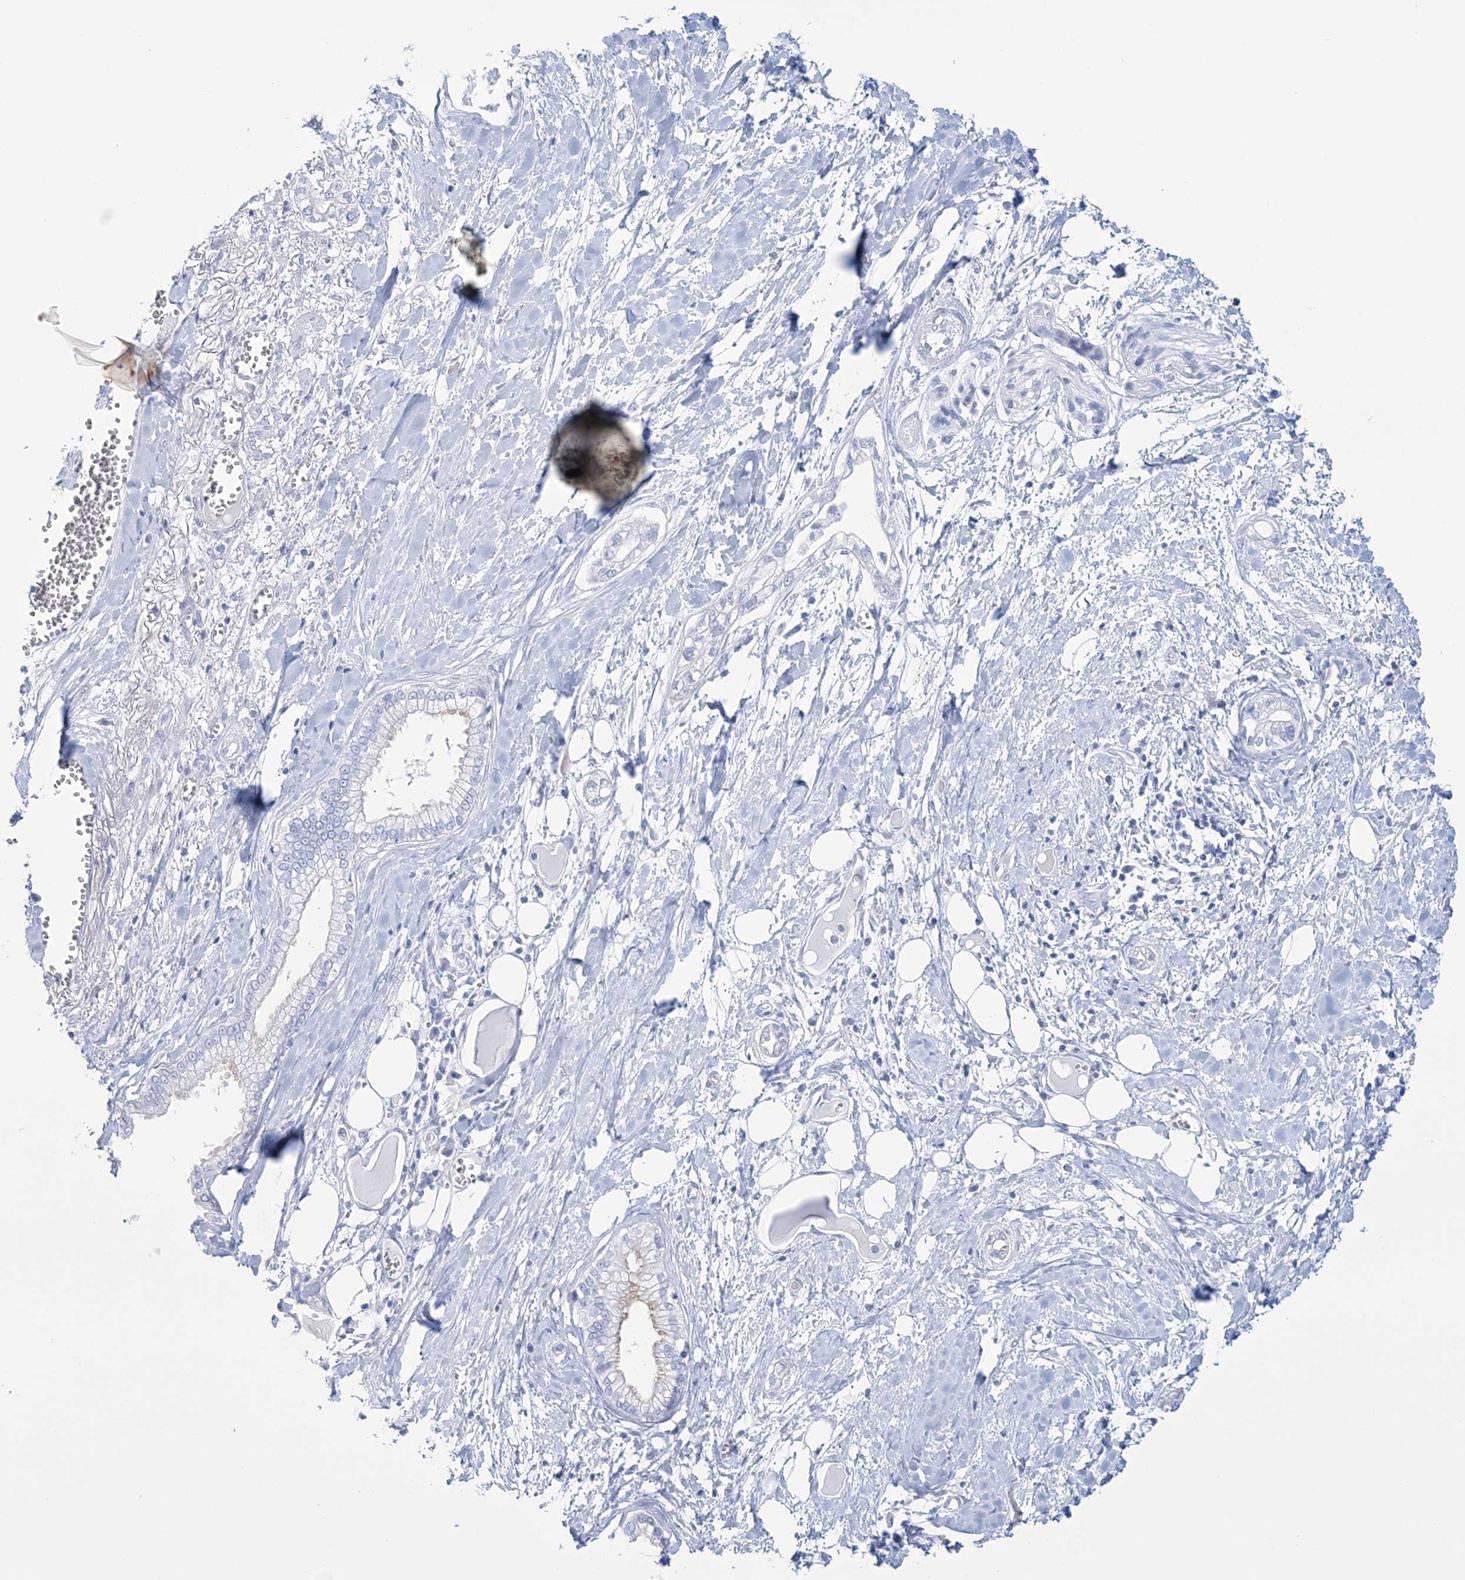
{"staining": {"intensity": "negative", "quantity": "none", "location": "none"}, "tissue": "pancreatic cancer", "cell_type": "Tumor cells", "image_type": "cancer", "snomed": [{"axis": "morphology", "description": "Adenocarcinoma, NOS"}, {"axis": "topography", "description": "Pancreas"}], "caption": "Tumor cells are negative for protein expression in human pancreatic adenocarcinoma.", "gene": "DPCD", "patient": {"sex": "male", "age": 68}}